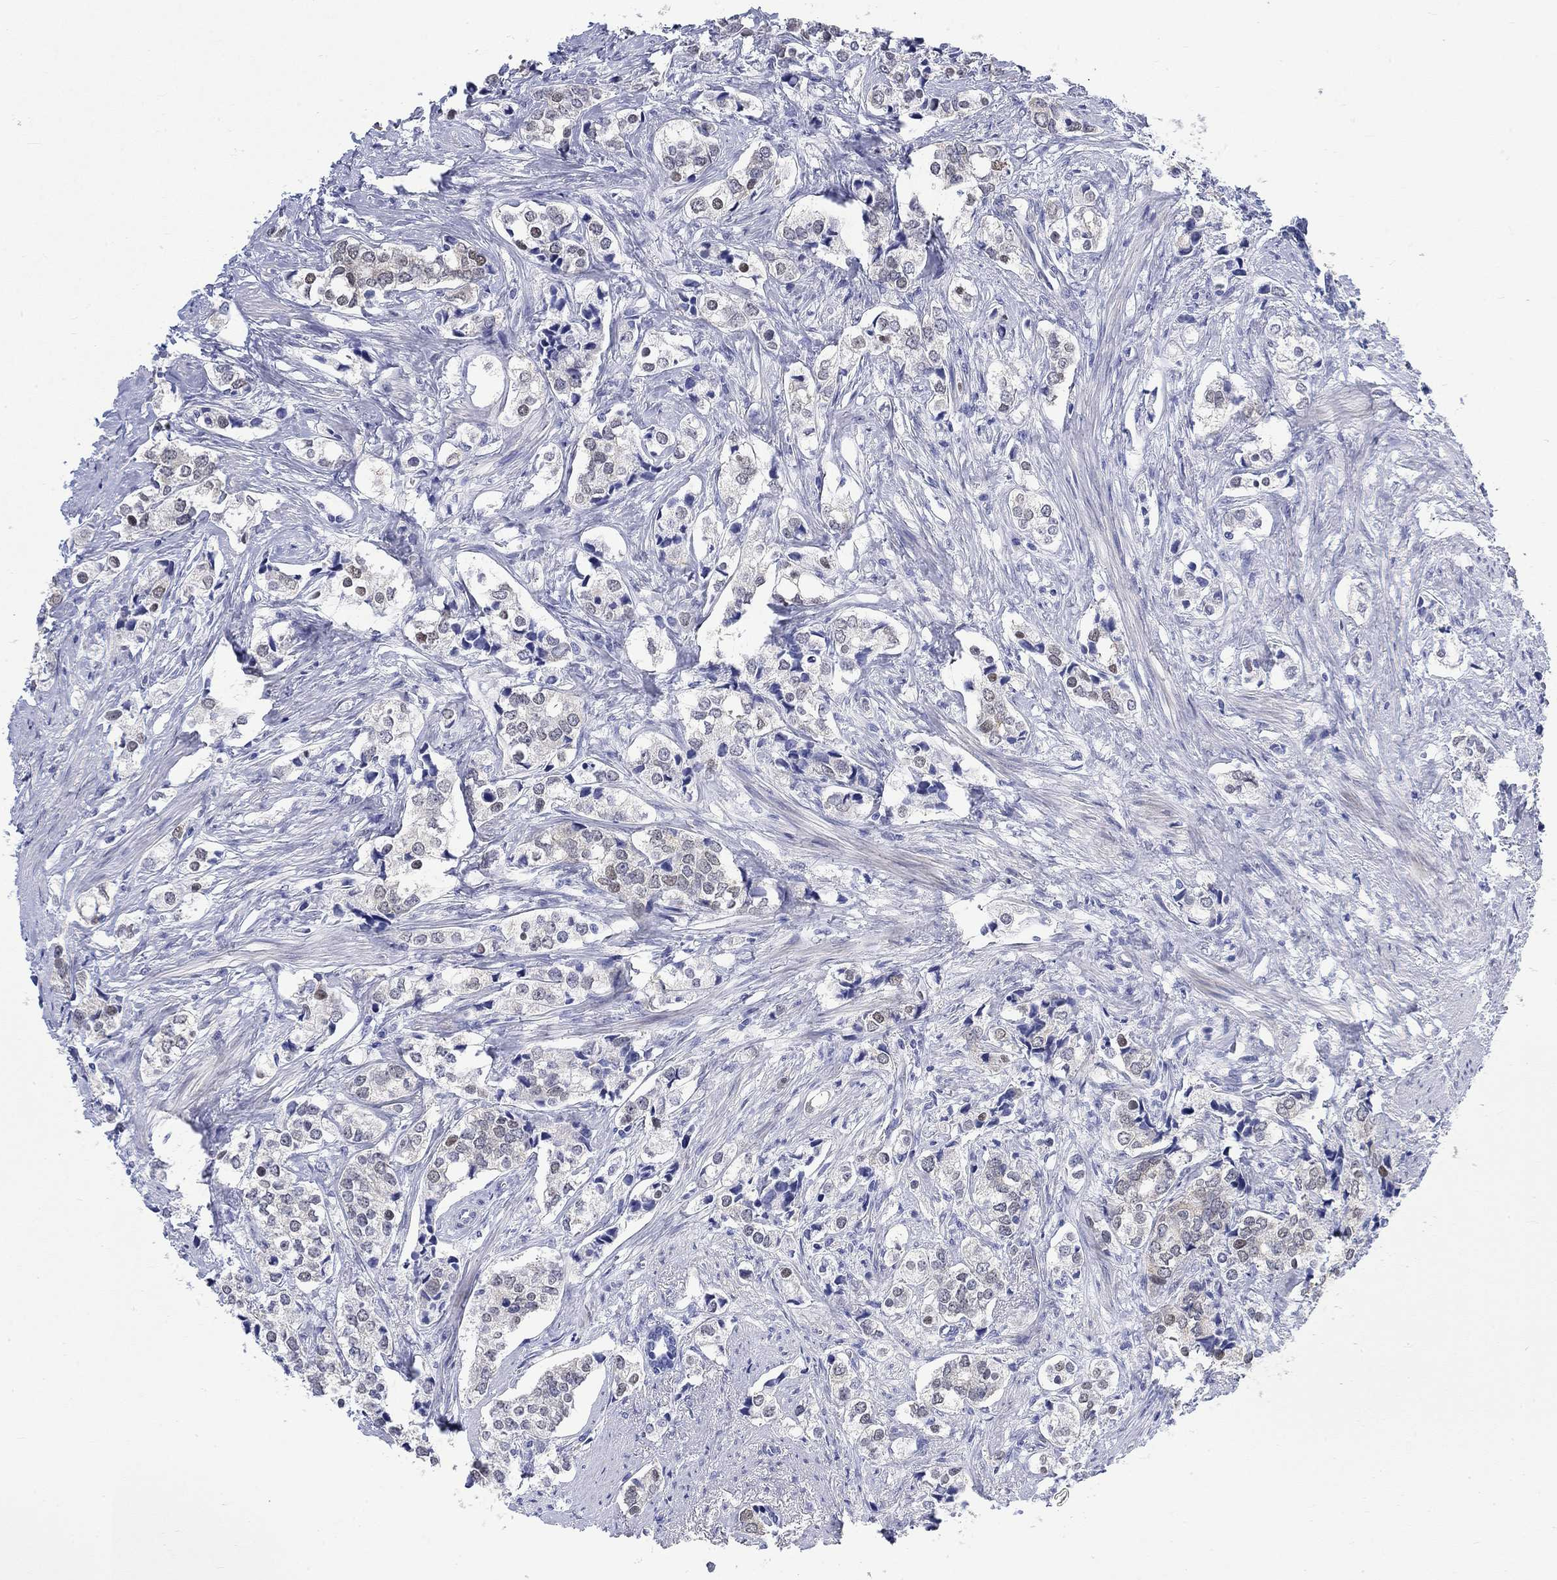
{"staining": {"intensity": "moderate", "quantity": "<25%", "location": "nuclear"}, "tissue": "prostate cancer", "cell_type": "Tumor cells", "image_type": "cancer", "snomed": [{"axis": "morphology", "description": "Adenocarcinoma, NOS"}, {"axis": "topography", "description": "Prostate and seminal vesicle, NOS"}], "caption": "The immunohistochemical stain highlights moderate nuclear staining in tumor cells of prostate cancer (adenocarcinoma) tissue. Immunohistochemistry stains the protein in brown and the nuclei are stained blue.", "gene": "MSI1", "patient": {"sex": "male", "age": 63}}